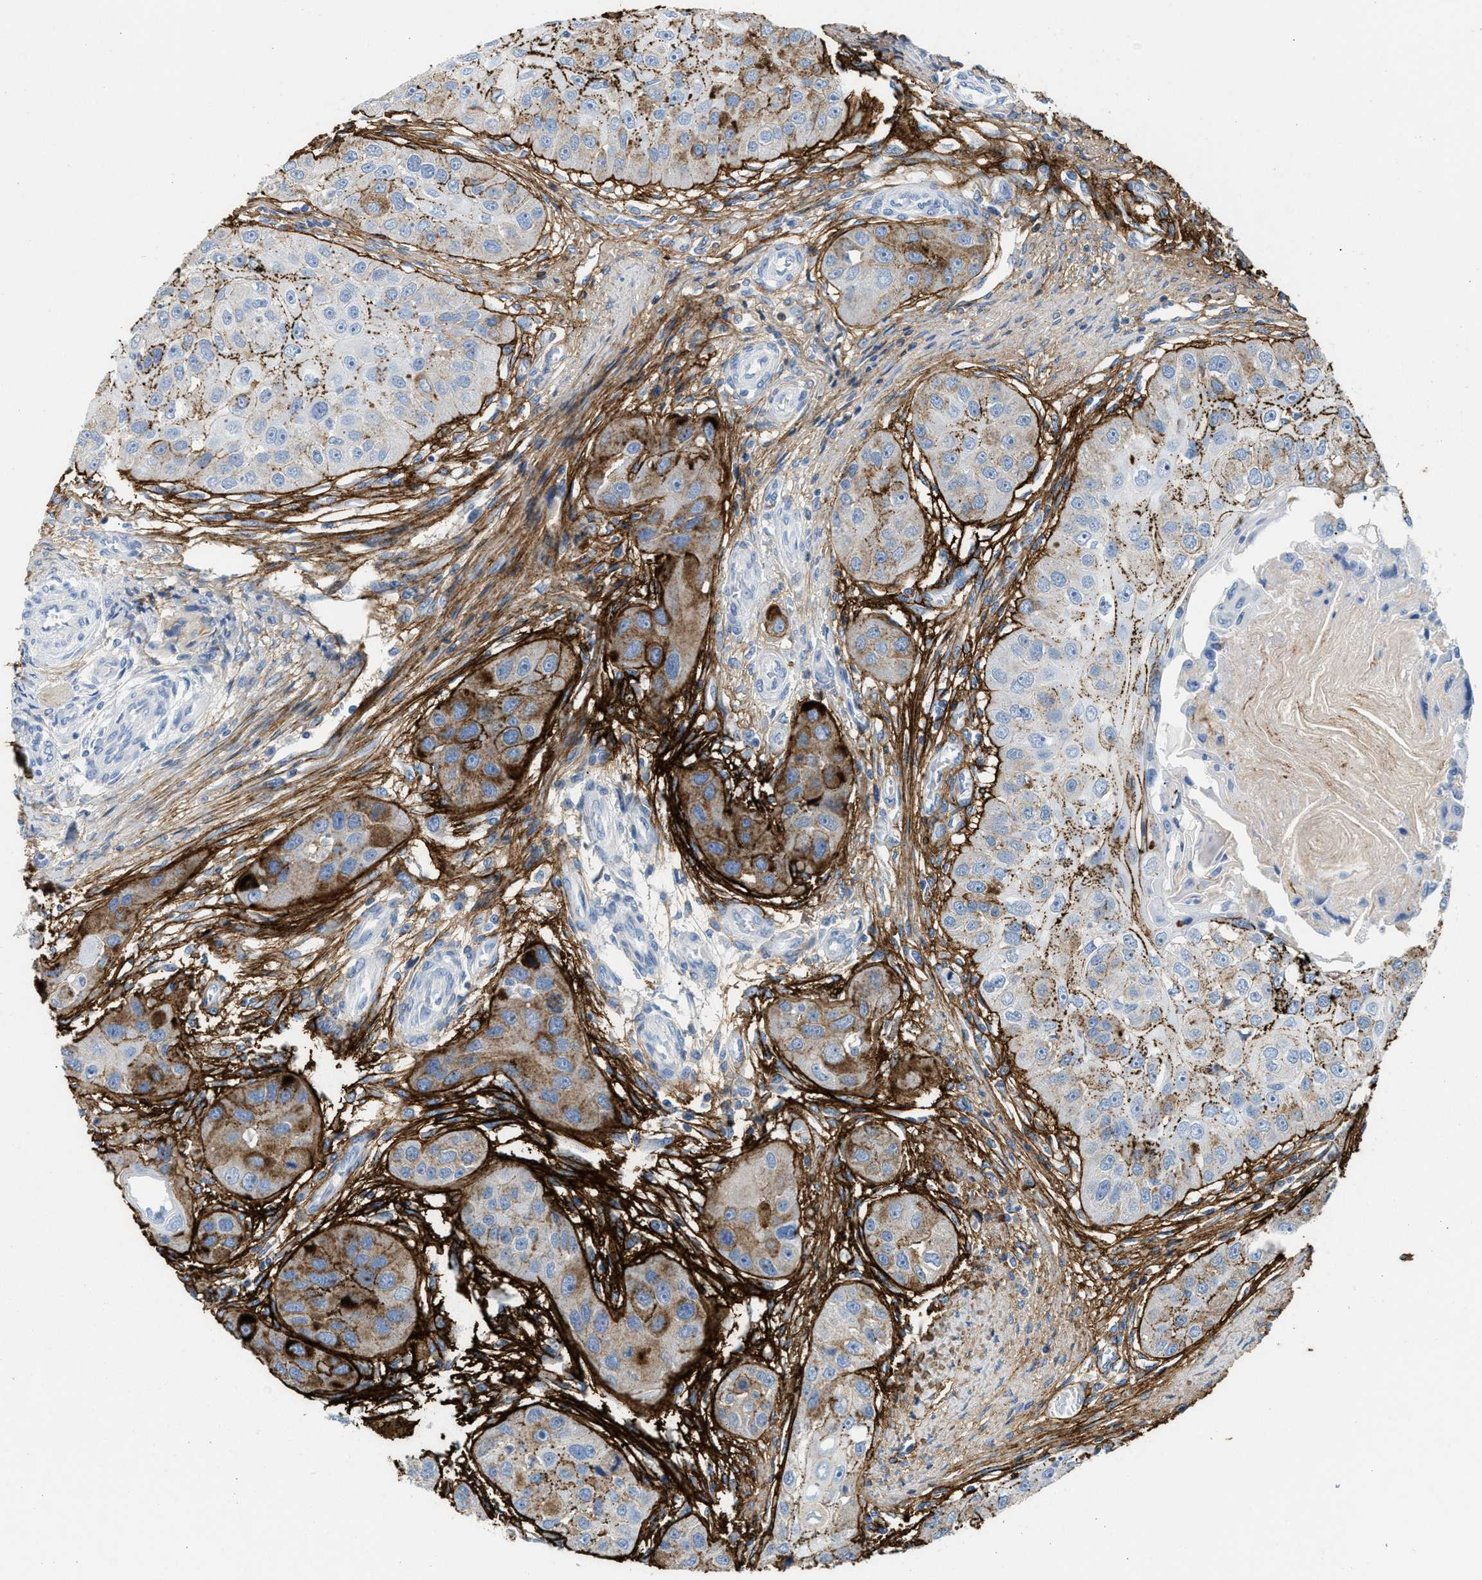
{"staining": {"intensity": "moderate", "quantity": "<25%", "location": "cytoplasmic/membranous"}, "tissue": "head and neck cancer", "cell_type": "Tumor cells", "image_type": "cancer", "snomed": [{"axis": "morphology", "description": "Normal tissue, NOS"}, {"axis": "morphology", "description": "Squamous cell carcinoma, NOS"}, {"axis": "topography", "description": "Skeletal muscle"}, {"axis": "topography", "description": "Head-Neck"}], "caption": "Head and neck squamous cell carcinoma stained with a protein marker demonstrates moderate staining in tumor cells.", "gene": "TNR", "patient": {"sex": "male", "age": 51}}